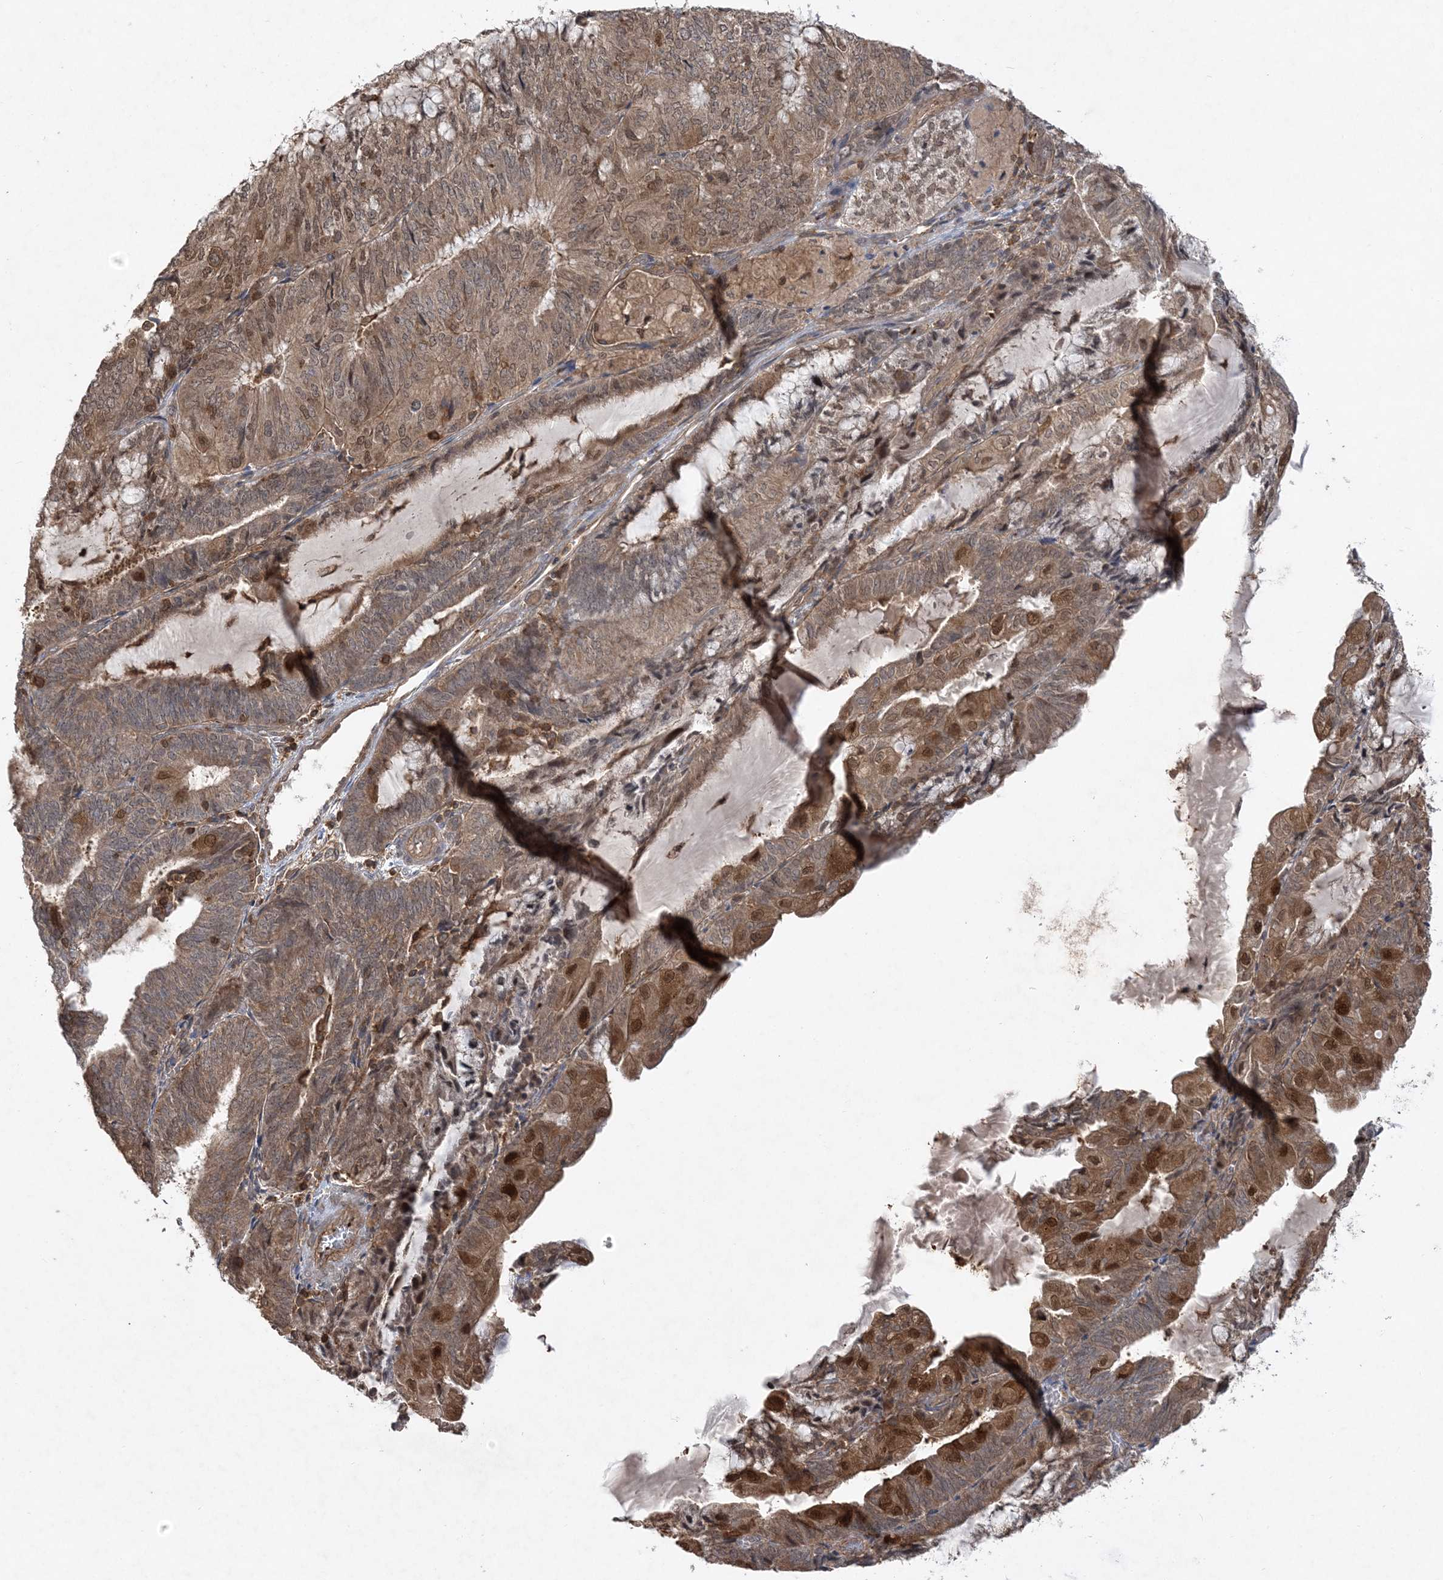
{"staining": {"intensity": "moderate", "quantity": ">75%", "location": "cytoplasmic/membranous,nuclear"}, "tissue": "endometrial cancer", "cell_type": "Tumor cells", "image_type": "cancer", "snomed": [{"axis": "morphology", "description": "Adenocarcinoma, NOS"}, {"axis": "topography", "description": "Endometrium"}], "caption": "Immunohistochemistry (IHC) of endometrial cancer (adenocarcinoma) demonstrates medium levels of moderate cytoplasmic/membranous and nuclear positivity in about >75% of tumor cells.", "gene": "ACYP1", "patient": {"sex": "female", "age": 81}}